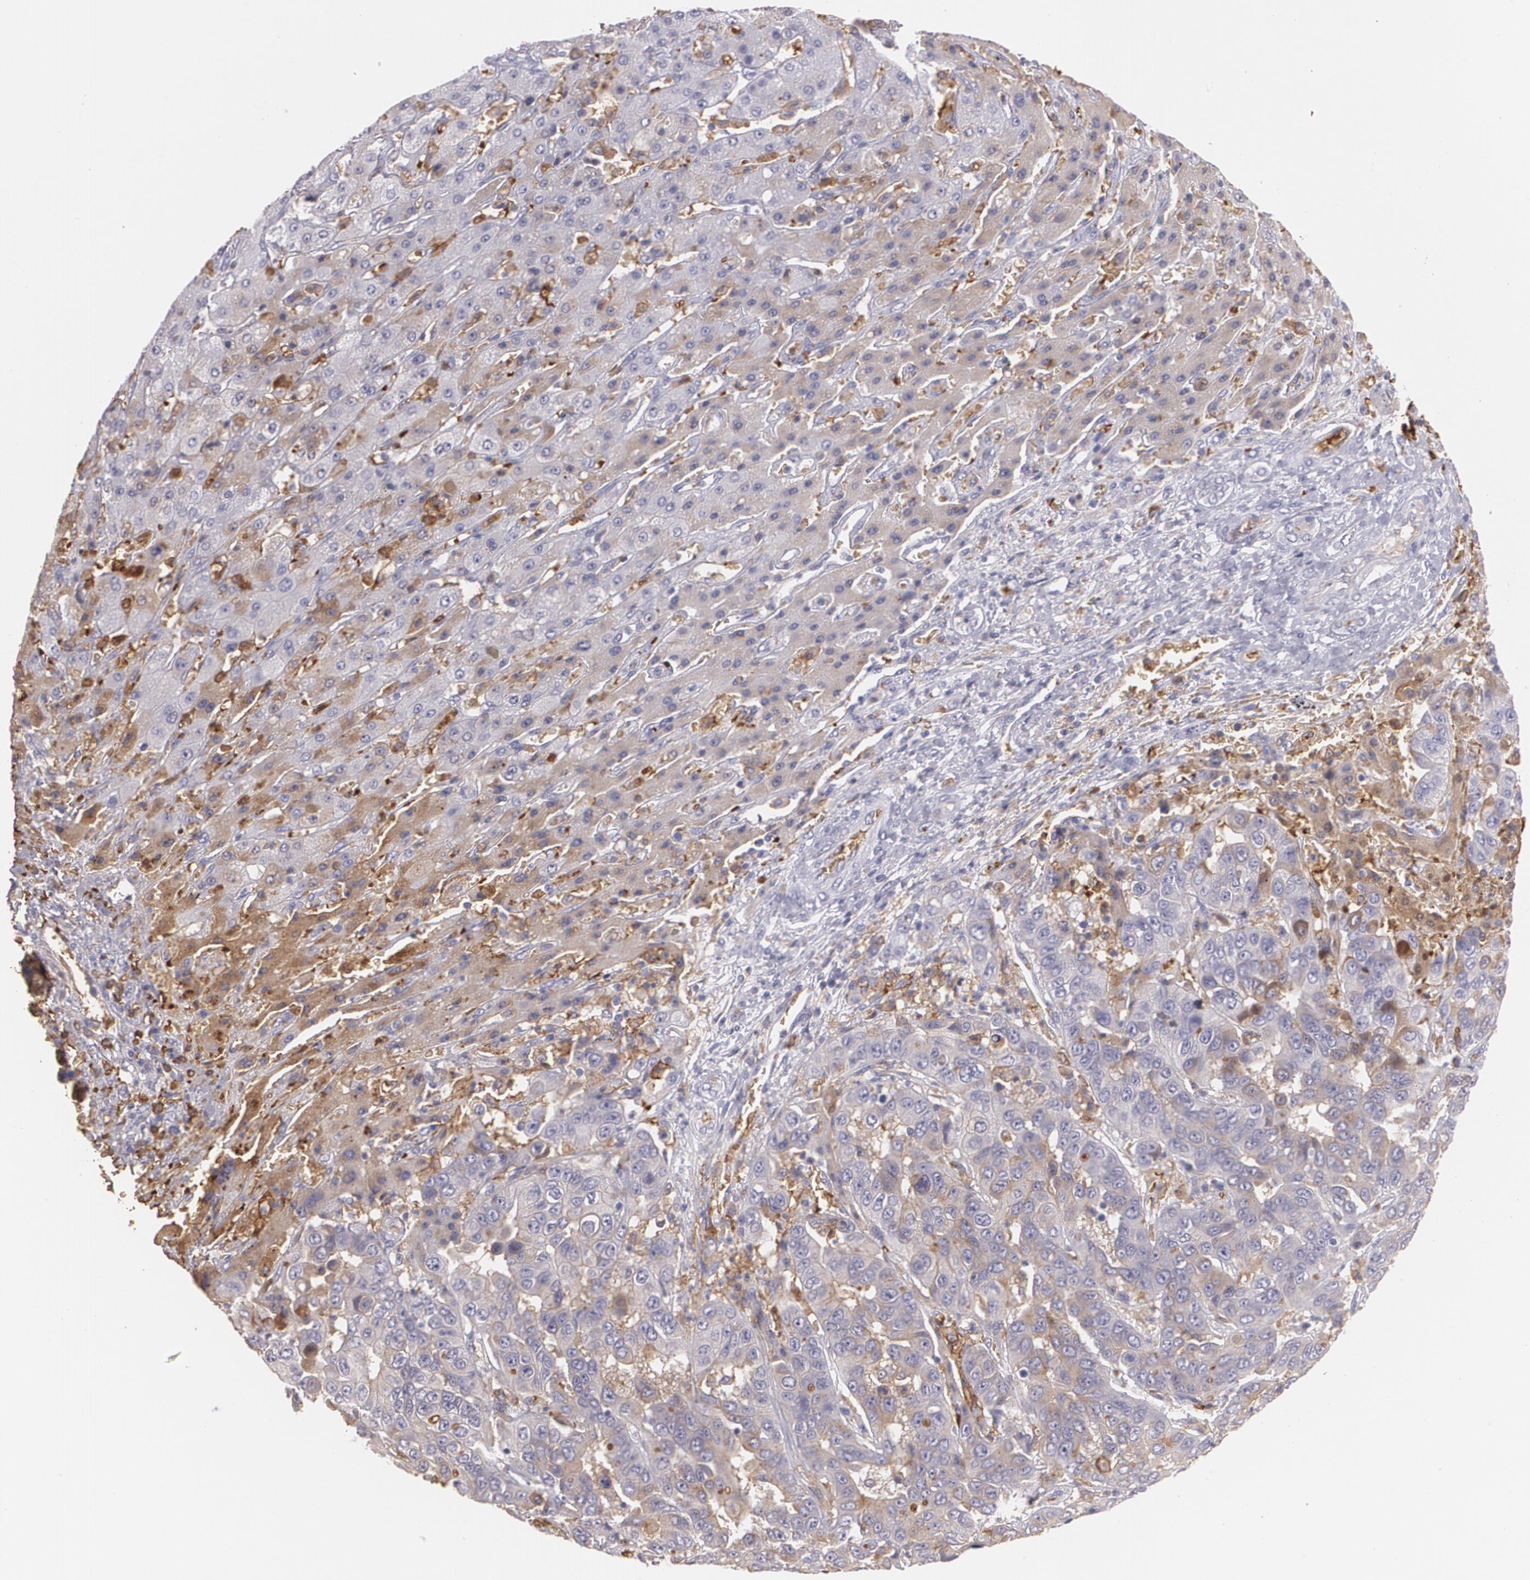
{"staining": {"intensity": "weak", "quantity": "25%-75%", "location": "cytoplasmic/membranous"}, "tissue": "liver cancer", "cell_type": "Tumor cells", "image_type": "cancer", "snomed": [{"axis": "morphology", "description": "Cholangiocarcinoma"}, {"axis": "topography", "description": "Liver"}], "caption": "Human liver cancer stained for a protein (brown) demonstrates weak cytoplasmic/membranous positive expression in approximately 25%-75% of tumor cells.", "gene": "ACE", "patient": {"sex": "female", "age": 52}}